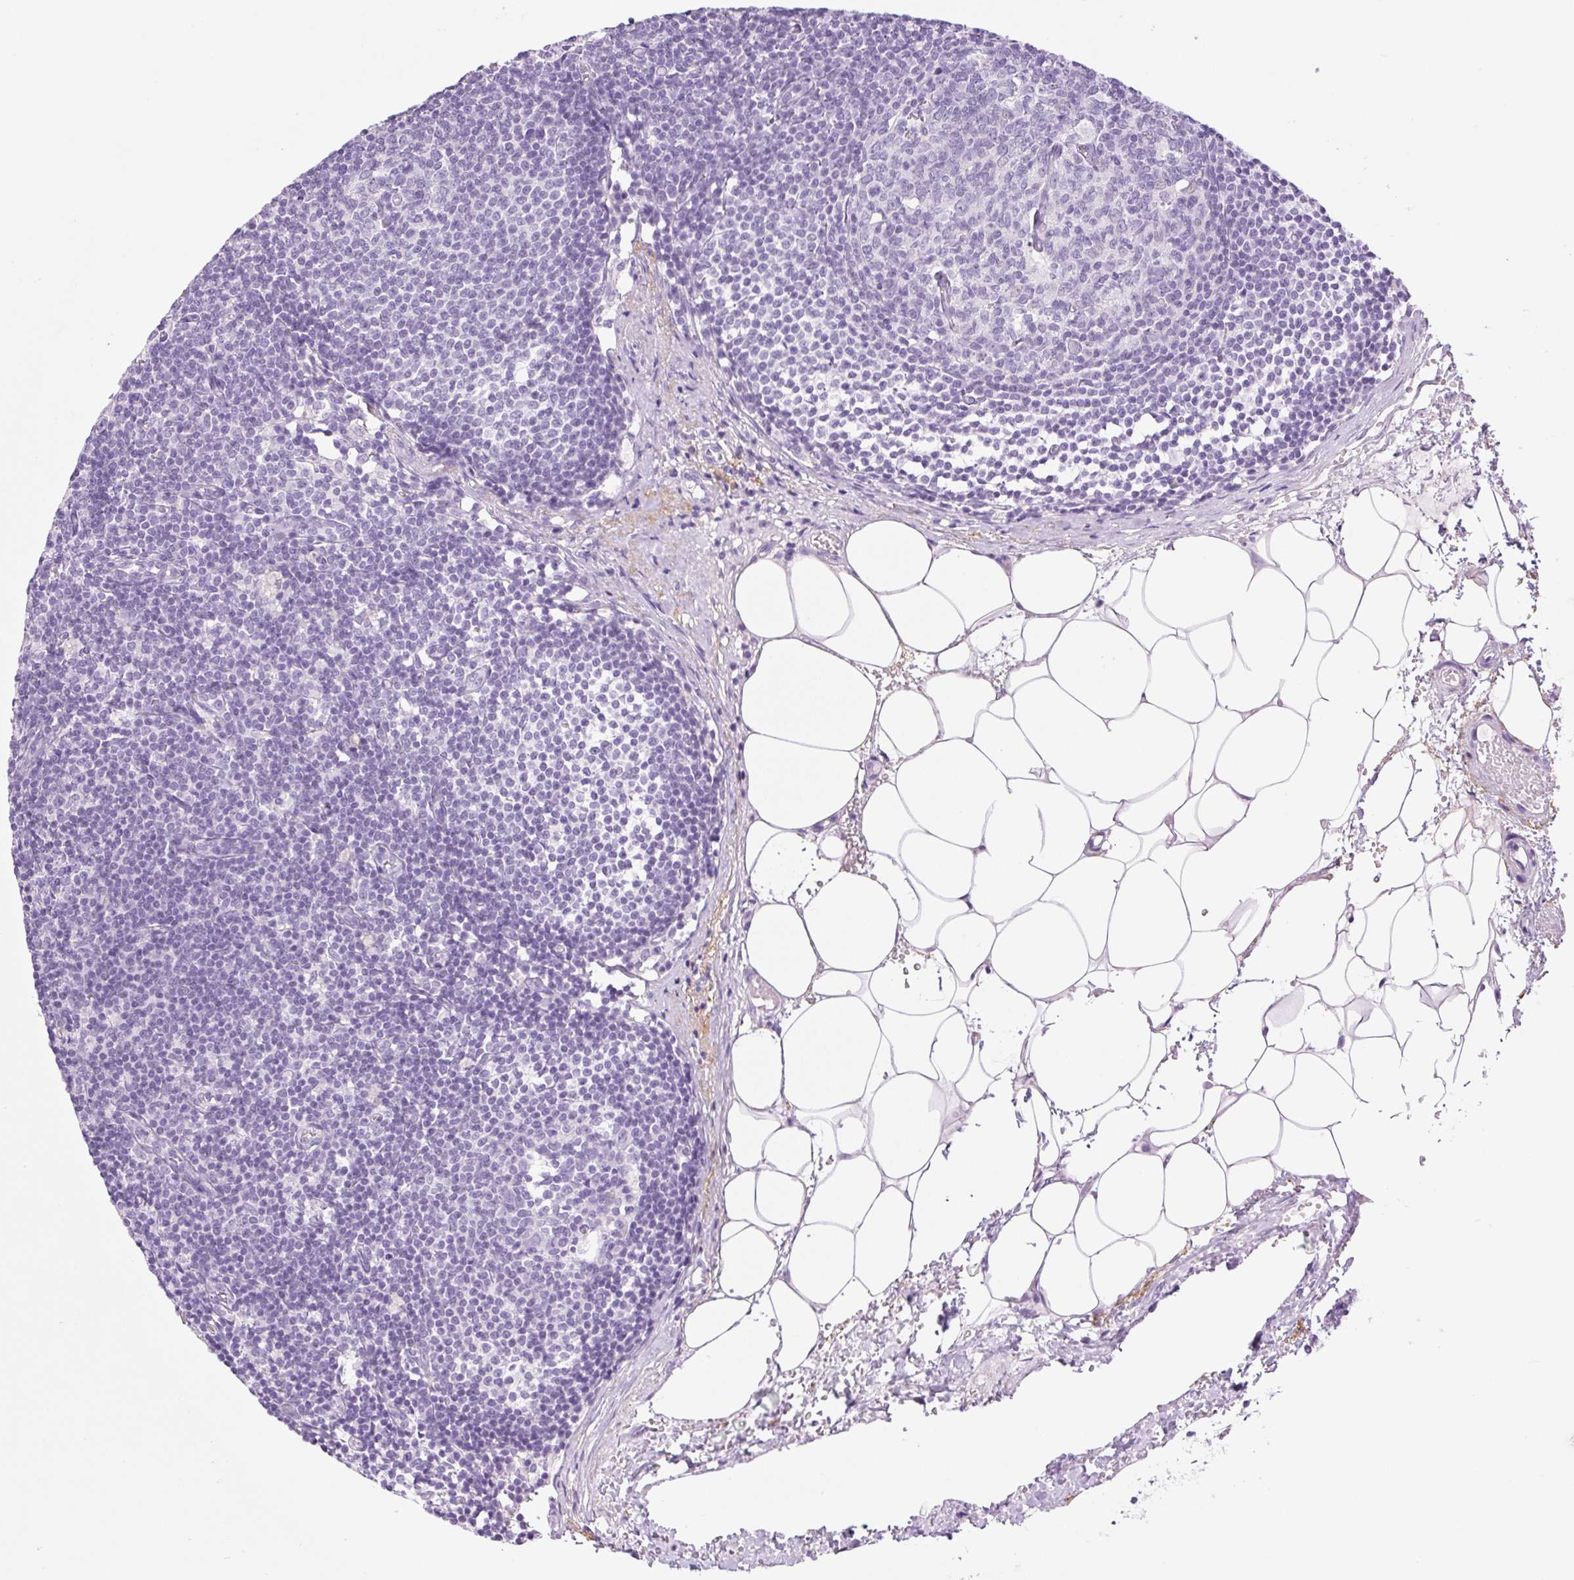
{"staining": {"intensity": "negative", "quantity": "none", "location": "none"}, "tissue": "lymph node", "cell_type": "Germinal center cells", "image_type": "normal", "snomed": [{"axis": "morphology", "description": "Normal tissue, NOS"}, {"axis": "topography", "description": "Lymph node"}], "caption": "Histopathology image shows no protein expression in germinal center cells of normal lymph node.", "gene": "SP140L", "patient": {"sex": "male", "age": 49}}